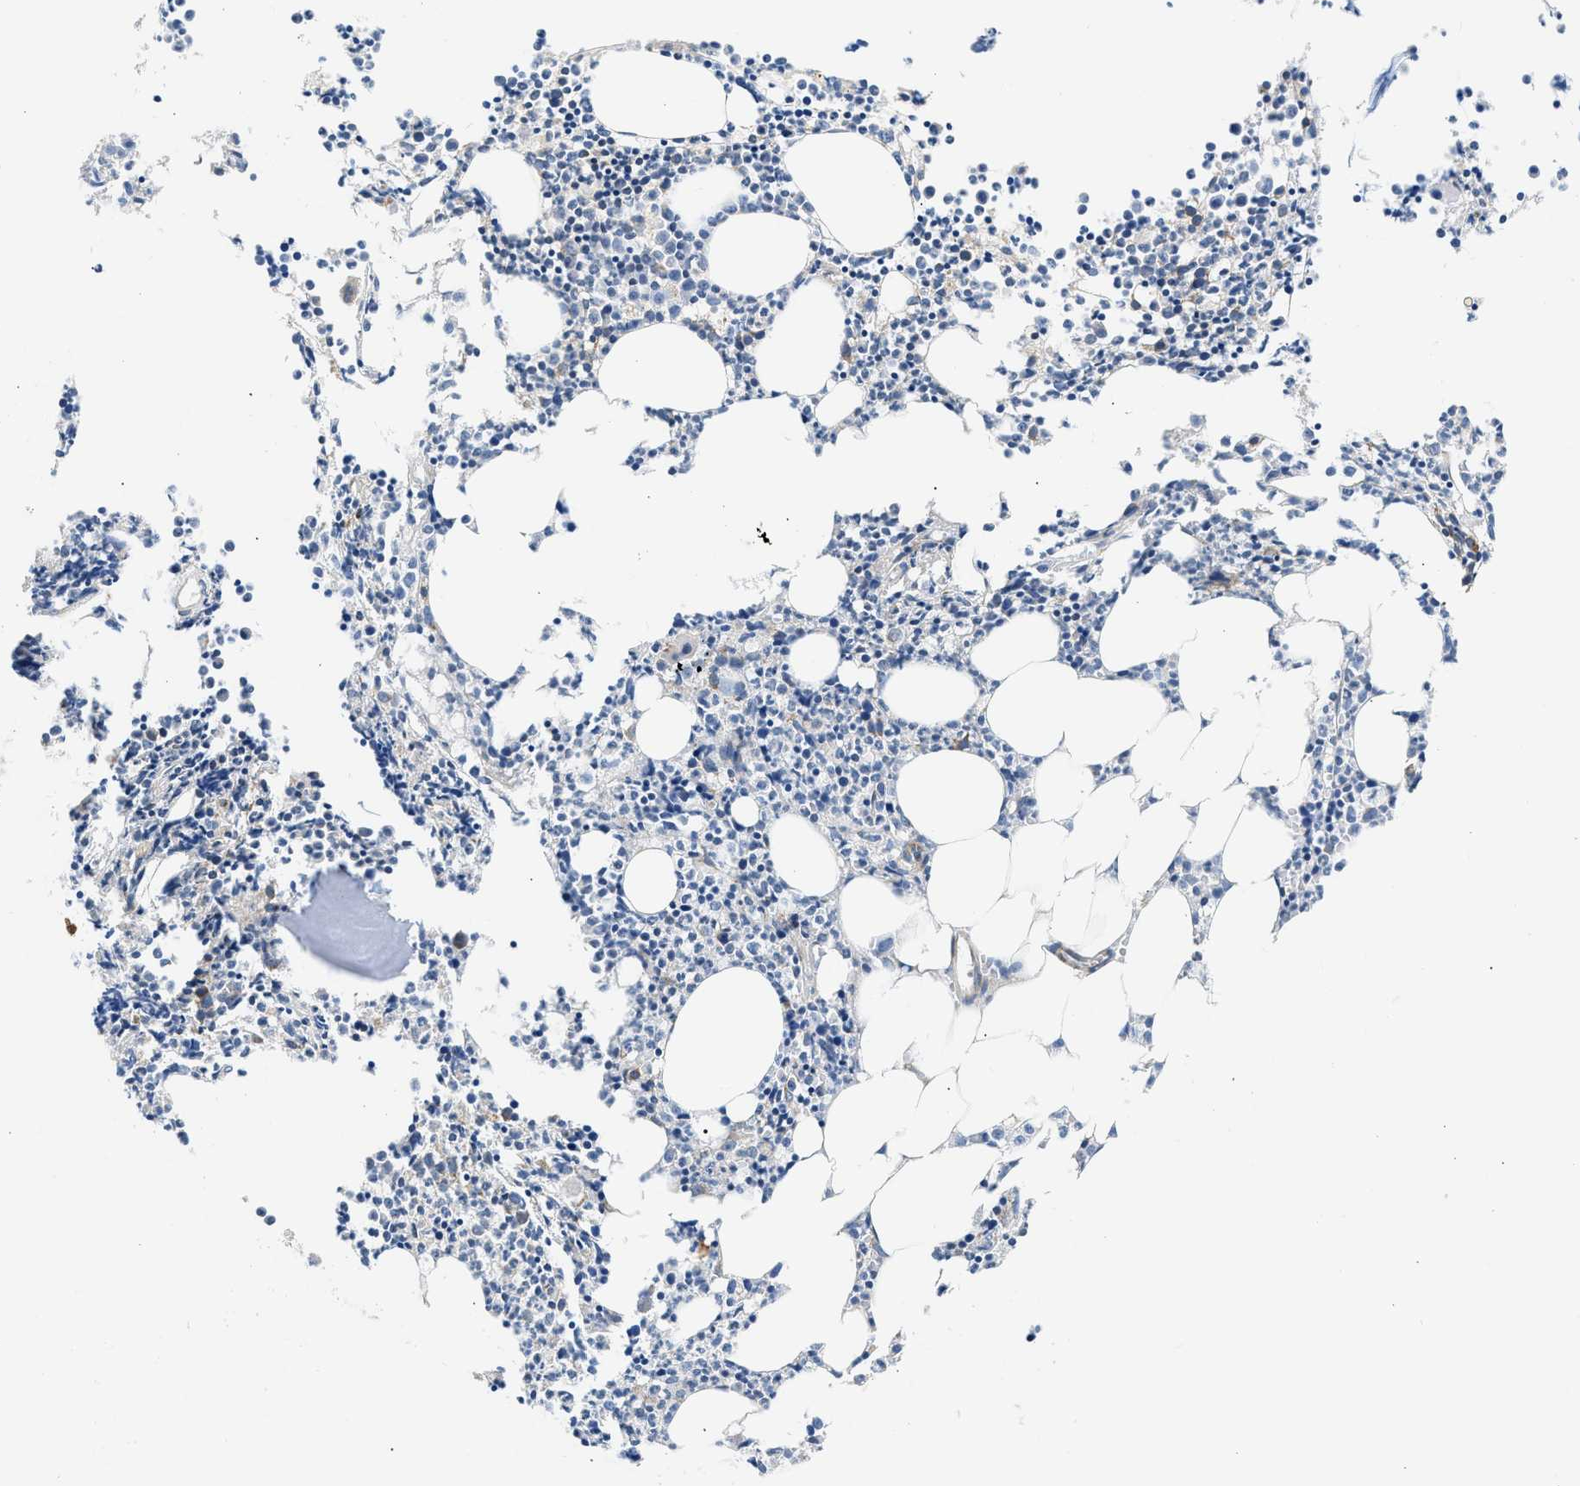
{"staining": {"intensity": "strong", "quantity": "<25%", "location": "cytoplasmic/membranous"}, "tissue": "bone marrow", "cell_type": "Hematopoietic cells", "image_type": "normal", "snomed": [{"axis": "morphology", "description": "Normal tissue, NOS"}, {"axis": "morphology", "description": "Inflammation, NOS"}, {"axis": "topography", "description": "Bone marrow"}], "caption": "Immunohistochemistry (IHC) staining of normal bone marrow, which reveals medium levels of strong cytoplasmic/membranous staining in approximately <25% of hematopoietic cells indicating strong cytoplasmic/membranous protein expression. The staining was performed using DAB (3,3'-diaminobenzidine) (brown) for protein detection and nuclei were counterstained in hematoxylin (blue).", "gene": "CAMKK2", "patient": {"sex": "female", "age": 53}}